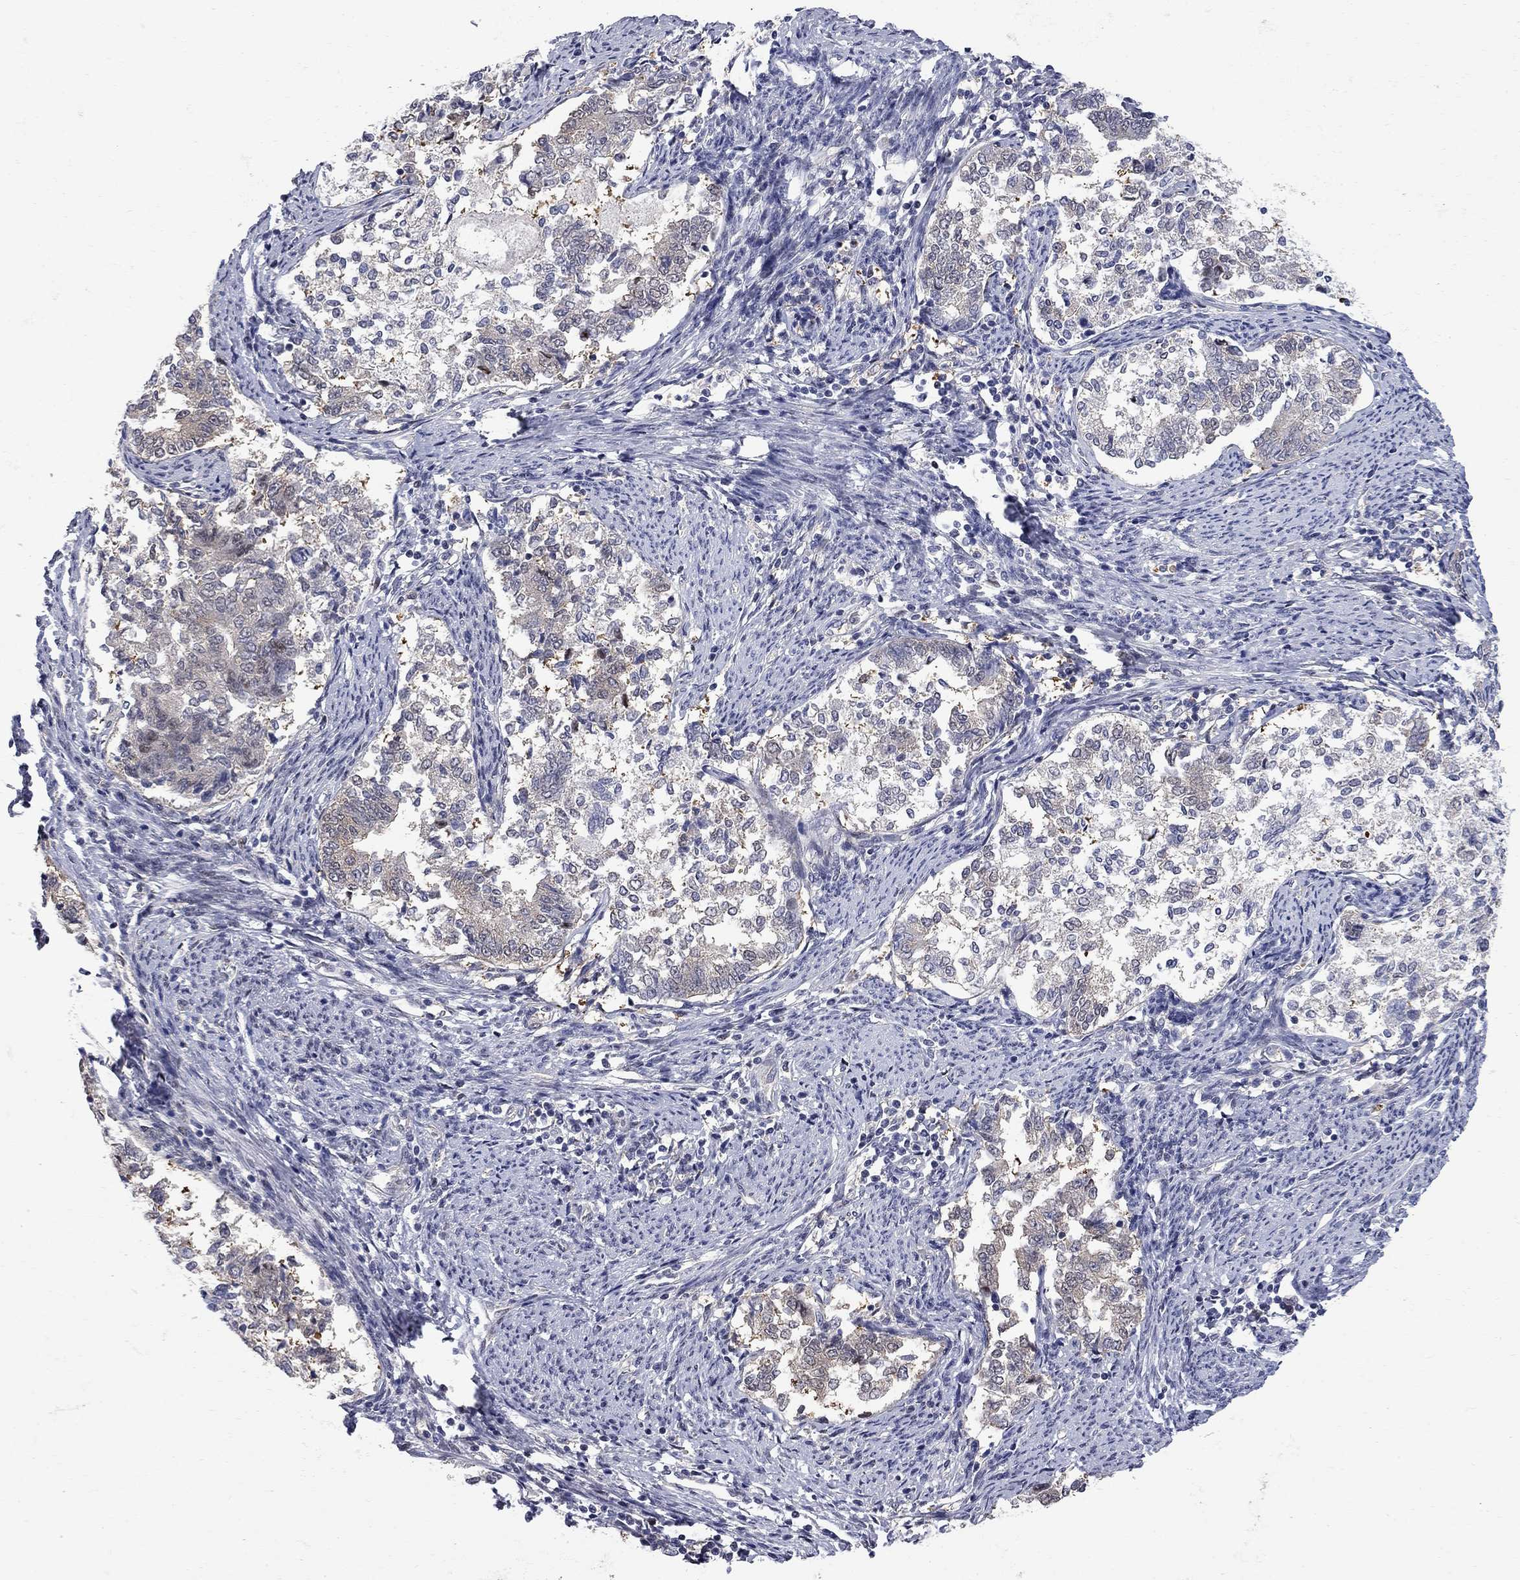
{"staining": {"intensity": "weak", "quantity": "25%-75%", "location": "cytoplasmic/membranous"}, "tissue": "endometrial cancer", "cell_type": "Tumor cells", "image_type": "cancer", "snomed": [{"axis": "morphology", "description": "Adenocarcinoma, NOS"}, {"axis": "topography", "description": "Endometrium"}], "caption": "This is an image of immunohistochemistry staining of endometrial cancer (adenocarcinoma), which shows weak staining in the cytoplasmic/membranous of tumor cells.", "gene": "GALNT8", "patient": {"sex": "female", "age": 65}}